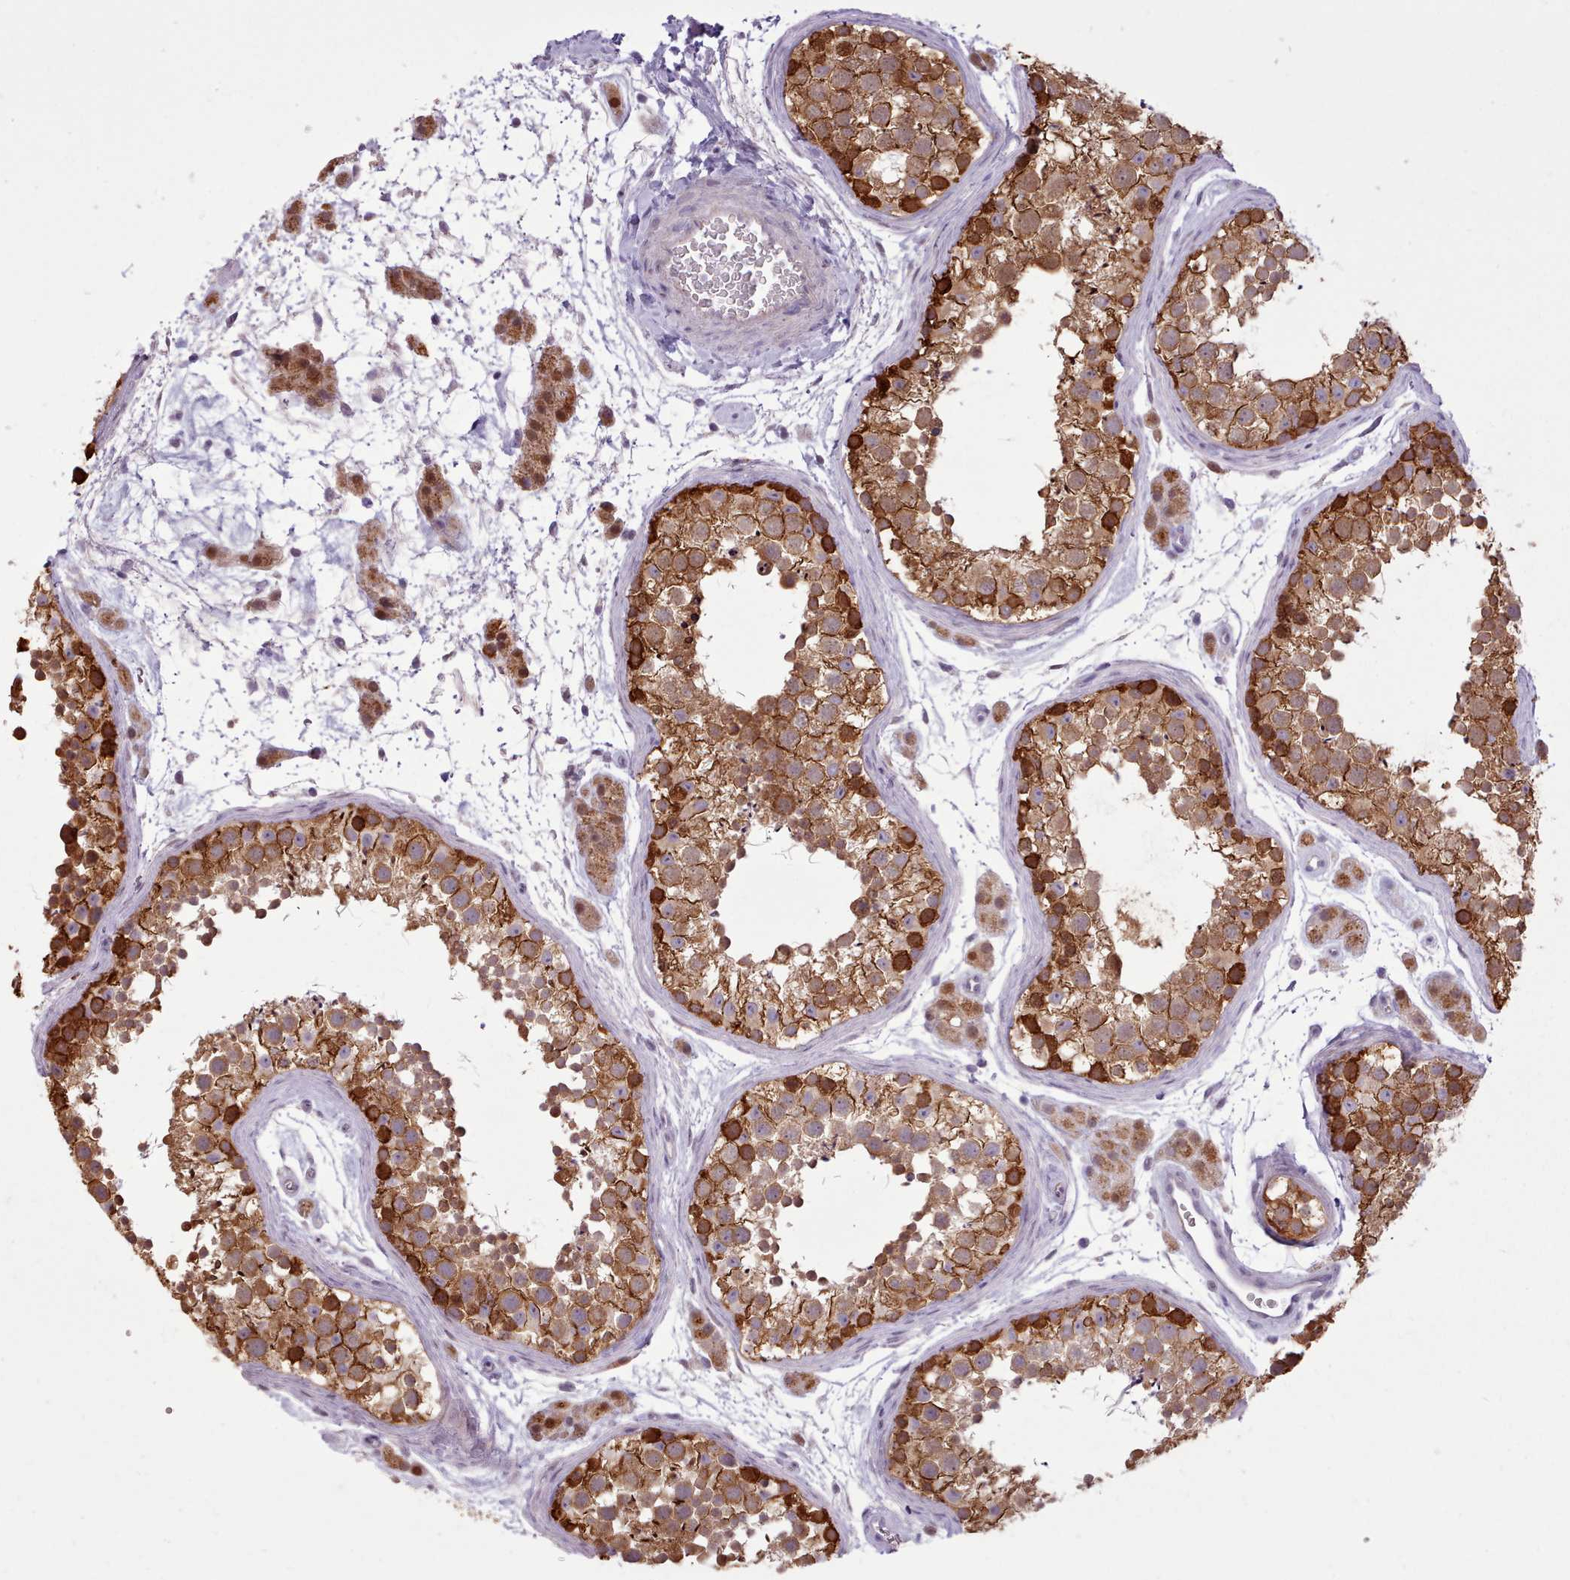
{"staining": {"intensity": "strong", "quantity": ">75%", "location": "cytoplasmic/membranous"}, "tissue": "testis", "cell_type": "Cells in seminiferous ducts", "image_type": "normal", "snomed": [{"axis": "morphology", "description": "Normal tissue, NOS"}, {"axis": "topography", "description": "Testis"}], "caption": "High-magnification brightfield microscopy of normal testis stained with DAB (brown) and counterstained with hematoxylin (blue). cells in seminiferous ducts exhibit strong cytoplasmic/membranous expression is identified in approximately>75% of cells.", "gene": "SLURP1", "patient": {"sex": "male", "age": 41}}